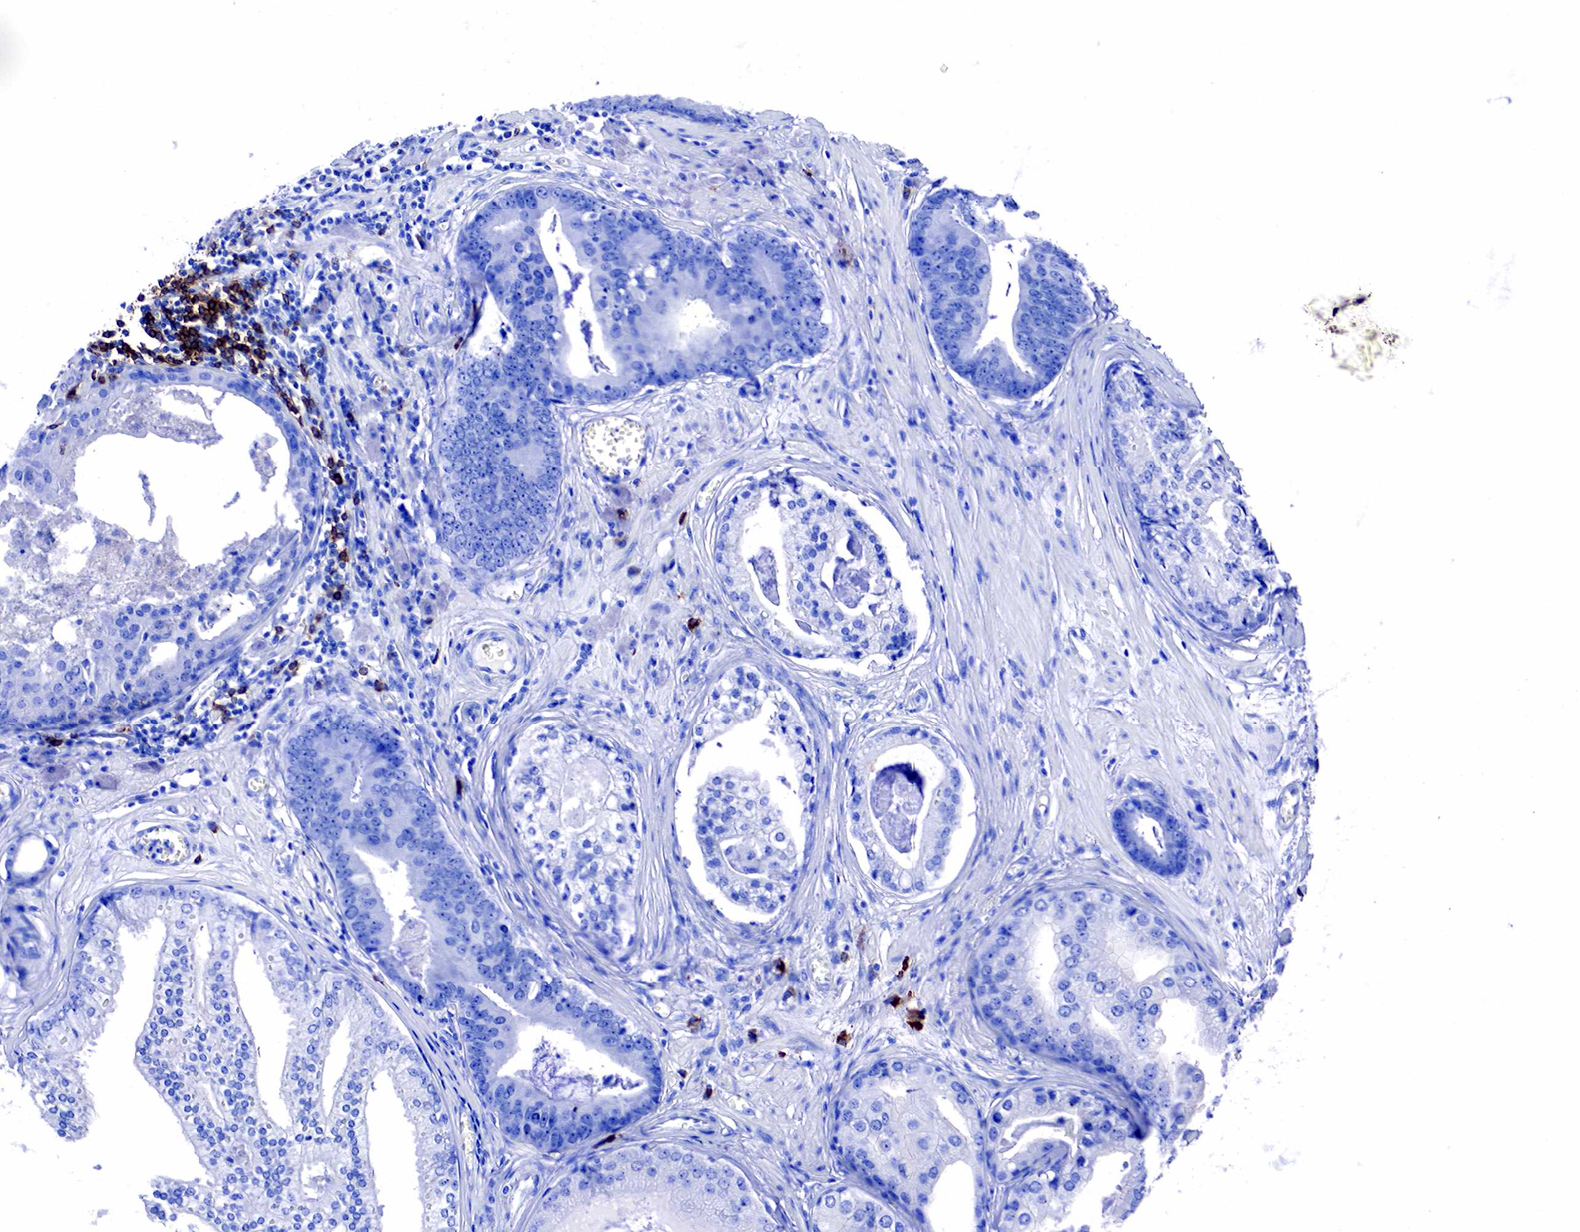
{"staining": {"intensity": "negative", "quantity": "none", "location": "none"}, "tissue": "prostate cancer", "cell_type": "Tumor cells", "image_type": "cancer", "snomed": [{"axis": "morphology", "description": "Adenocarcinoma, High grade"}, {"axis": "topography", "description": "Prostate"}], "caption": "Immunohistochemistry histopathology image of prostate cancer (adenocarcinoma (high-grade)) stained for a protein (brown), which displays no expression in tumor cells. (Brightfield microscopy of DAB (3,3'-diaminobenzidine) immunohistochemistry at high magnification).", "gene": "CD79A", "patient": {"sex": "male", "age": 56}}